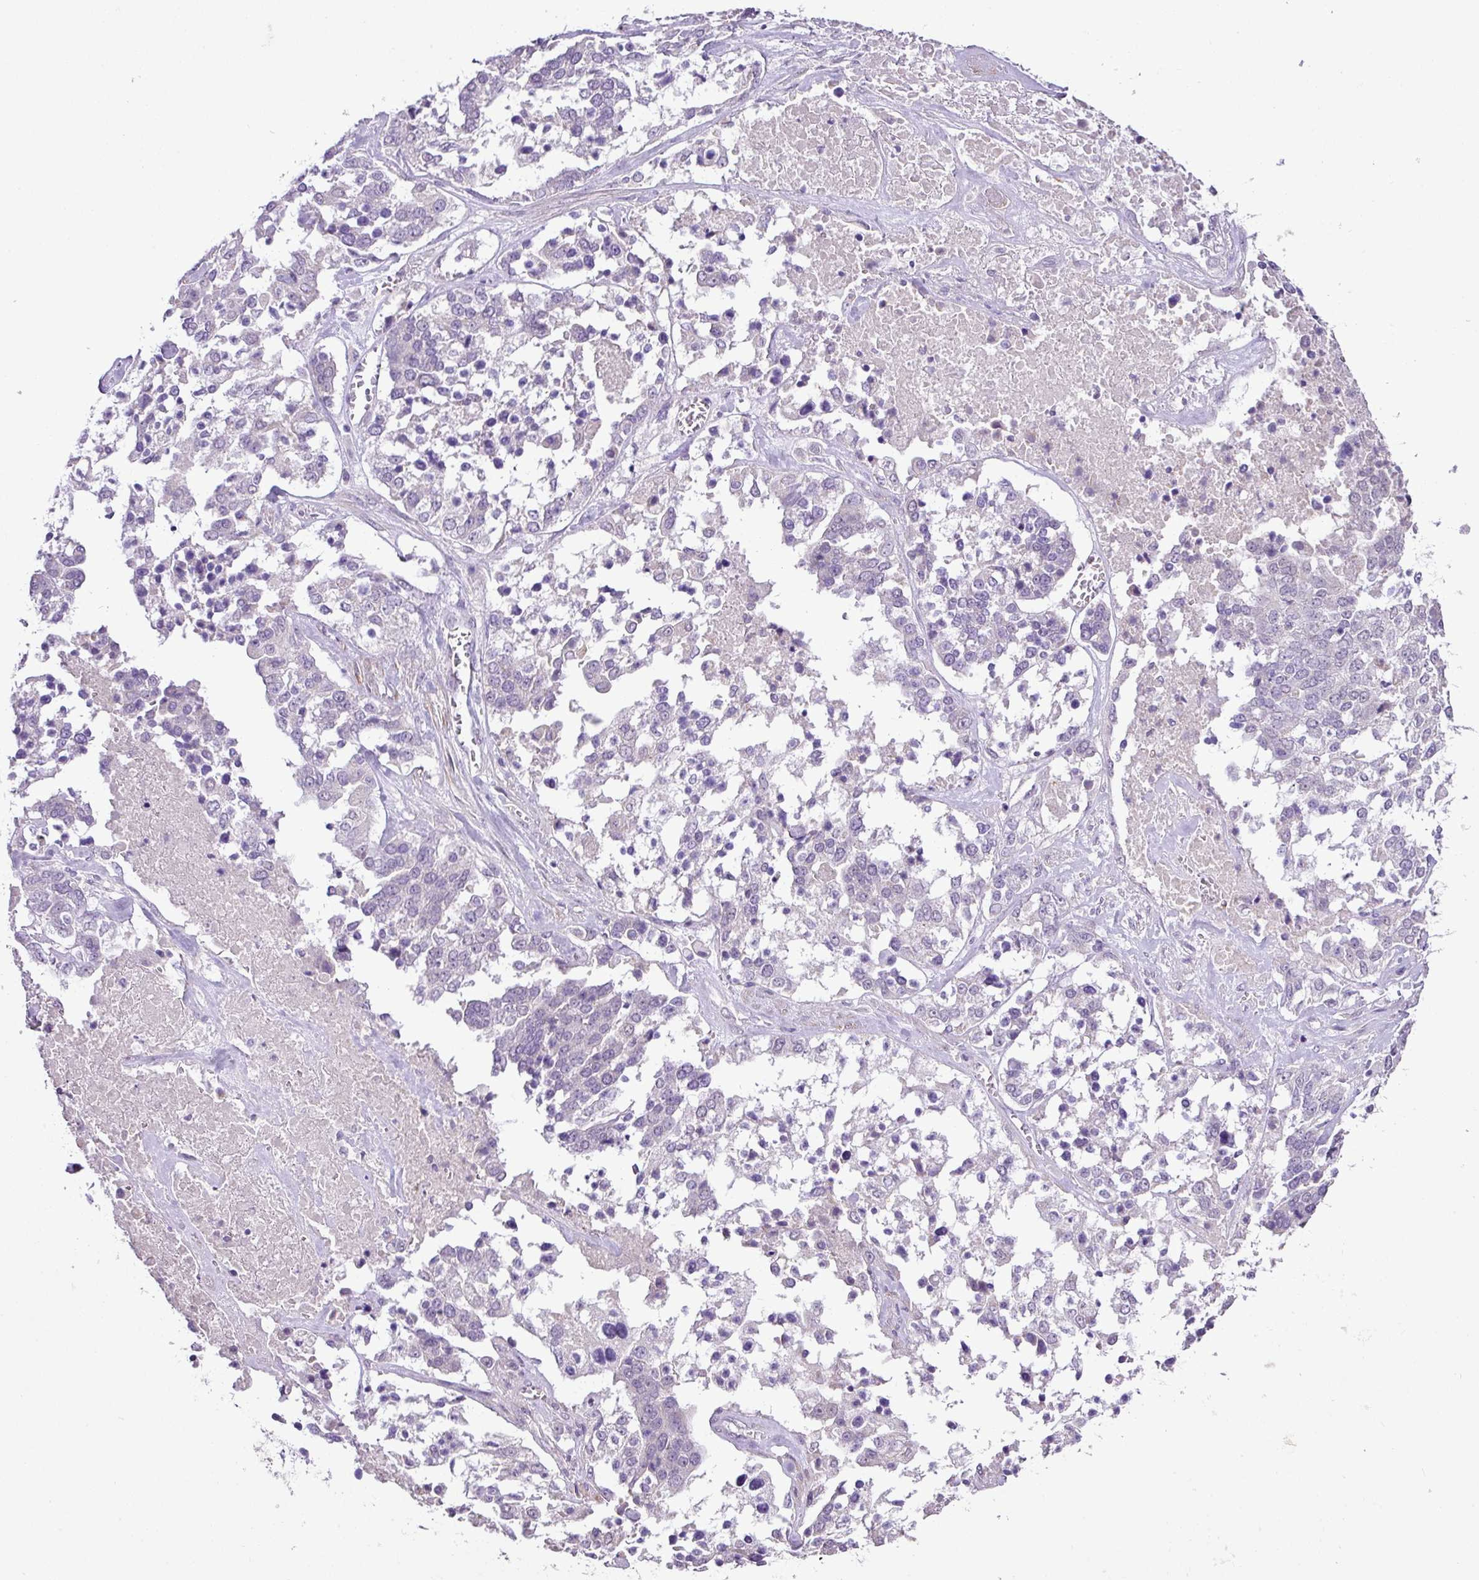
{"staining": {"intensity": "negative", "quantity": "none", "location": "none"}, "tissue": "ovarian cancer", "cell_type": "Tumor cells", "image_type": "cancer", "snomed": [{"axis": "morphology", "description": "Cystadenocarcinoma, serous, NOS"}, {"axis": "topography", "description": "Ovary"}], "caption": "Immunohistochemistry (IHC) micrograph of human ovarian cancer (serous cystadenocarcinoma) stained for a protein (brown), which displays no expression in tumor cells. (Stains: DAB immunohistochemistry with hematoxylin counter stain, Microscopy: brightfield microscopy at high magnification).", "gene": "DIP2A", "patient": {"sex": "female", "age": 44}}